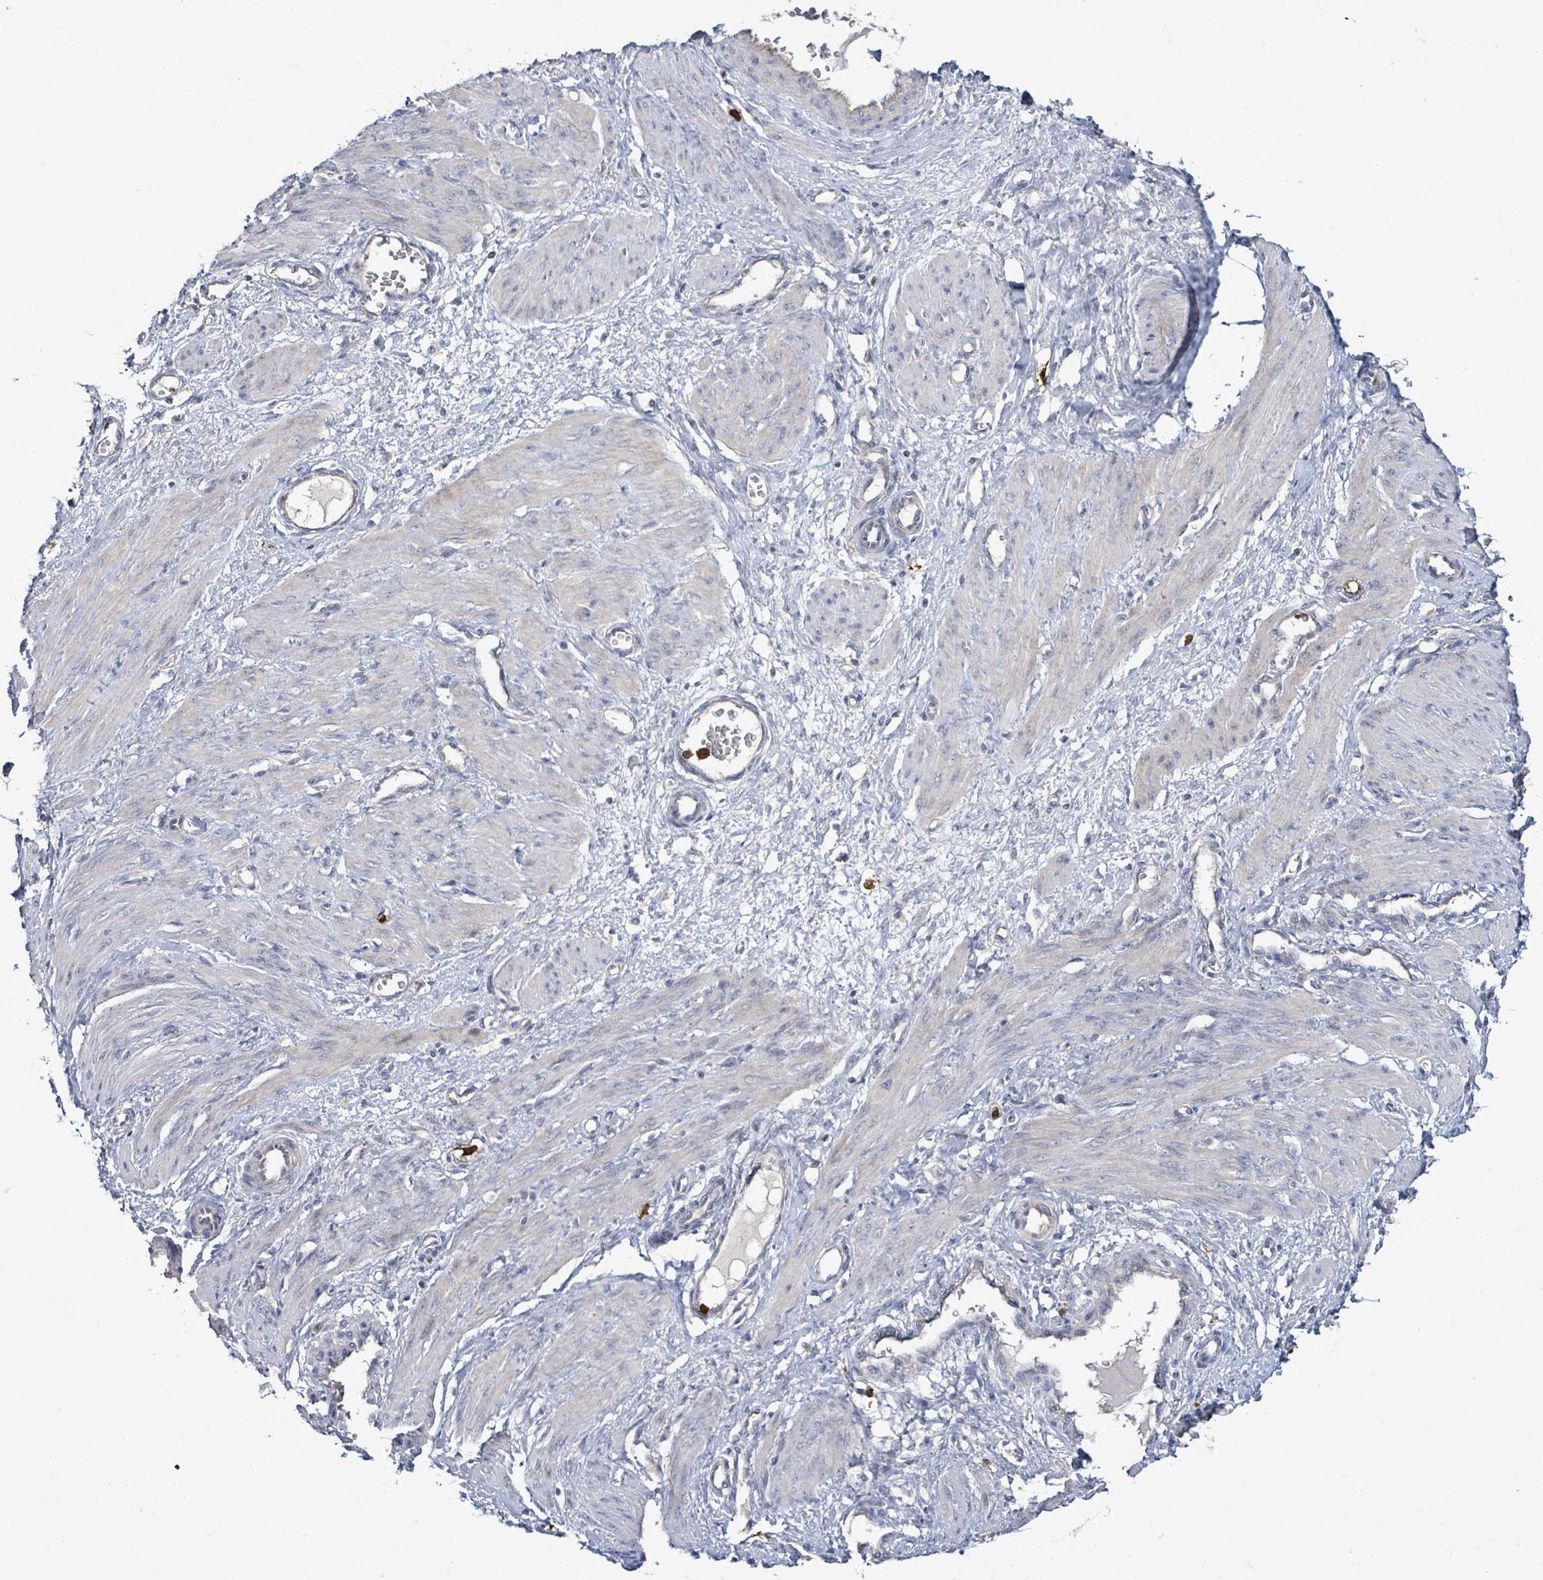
{"staining": {"intensity": "negative", "quantity": "none", "location": "none"}, "tissue": "smooth muscle", "cell_type": "Smooth muscle cells", "image_type": "normal", "snomed": [{"axis": "morphology", "description": "Normal tissue, NOS"}, {"axis": "topography", "description": "Endometrium"}], "caption": "IHC photomicrograph of unremarkable smooth muscle: smooth muscle stained with DAB reveals no significant protein positivity in smooth muscle cells. (DAB immunohistochemistry (IHC) visualized using brightfield microscopy, high magnification).", "gene": "FAM210A", "patient": {"sex": "female", "age": 33}}